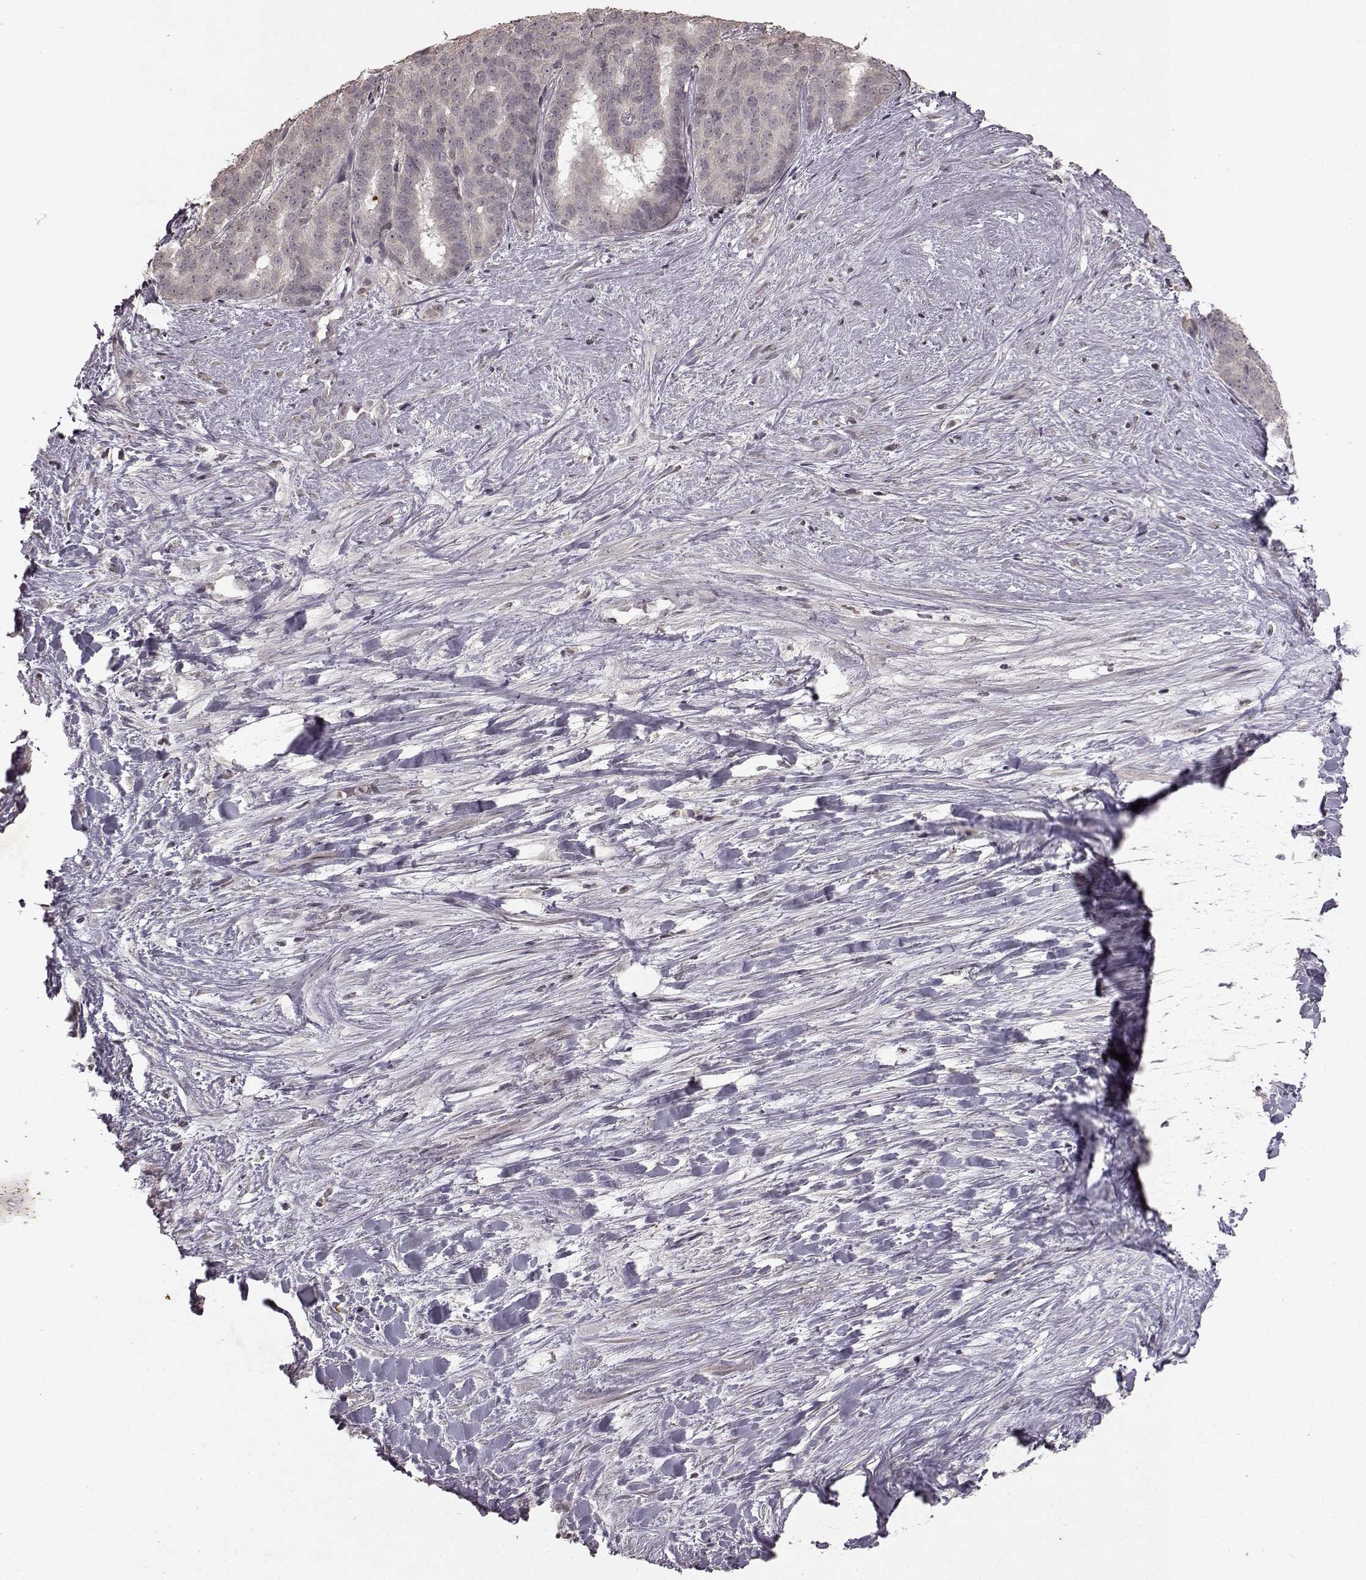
{"staining": {"intensity": "negative", "quantity": "none", "location": "none"}, "tissue": "liver cancer", "cell_type": "Tumor cells", "image_type": "cancer", "snomed": [{"axis": "morphology", "description": "Cholangiocarcinoma"}, {"axis": "topography", "description": "Liver"}], "caption": "Photomicrograph shows no protein staining in tumor cells of liver cholangiocarcinoma tissue.", "gene": "LHB", "patient": {"sex": "female", "age": 47}}